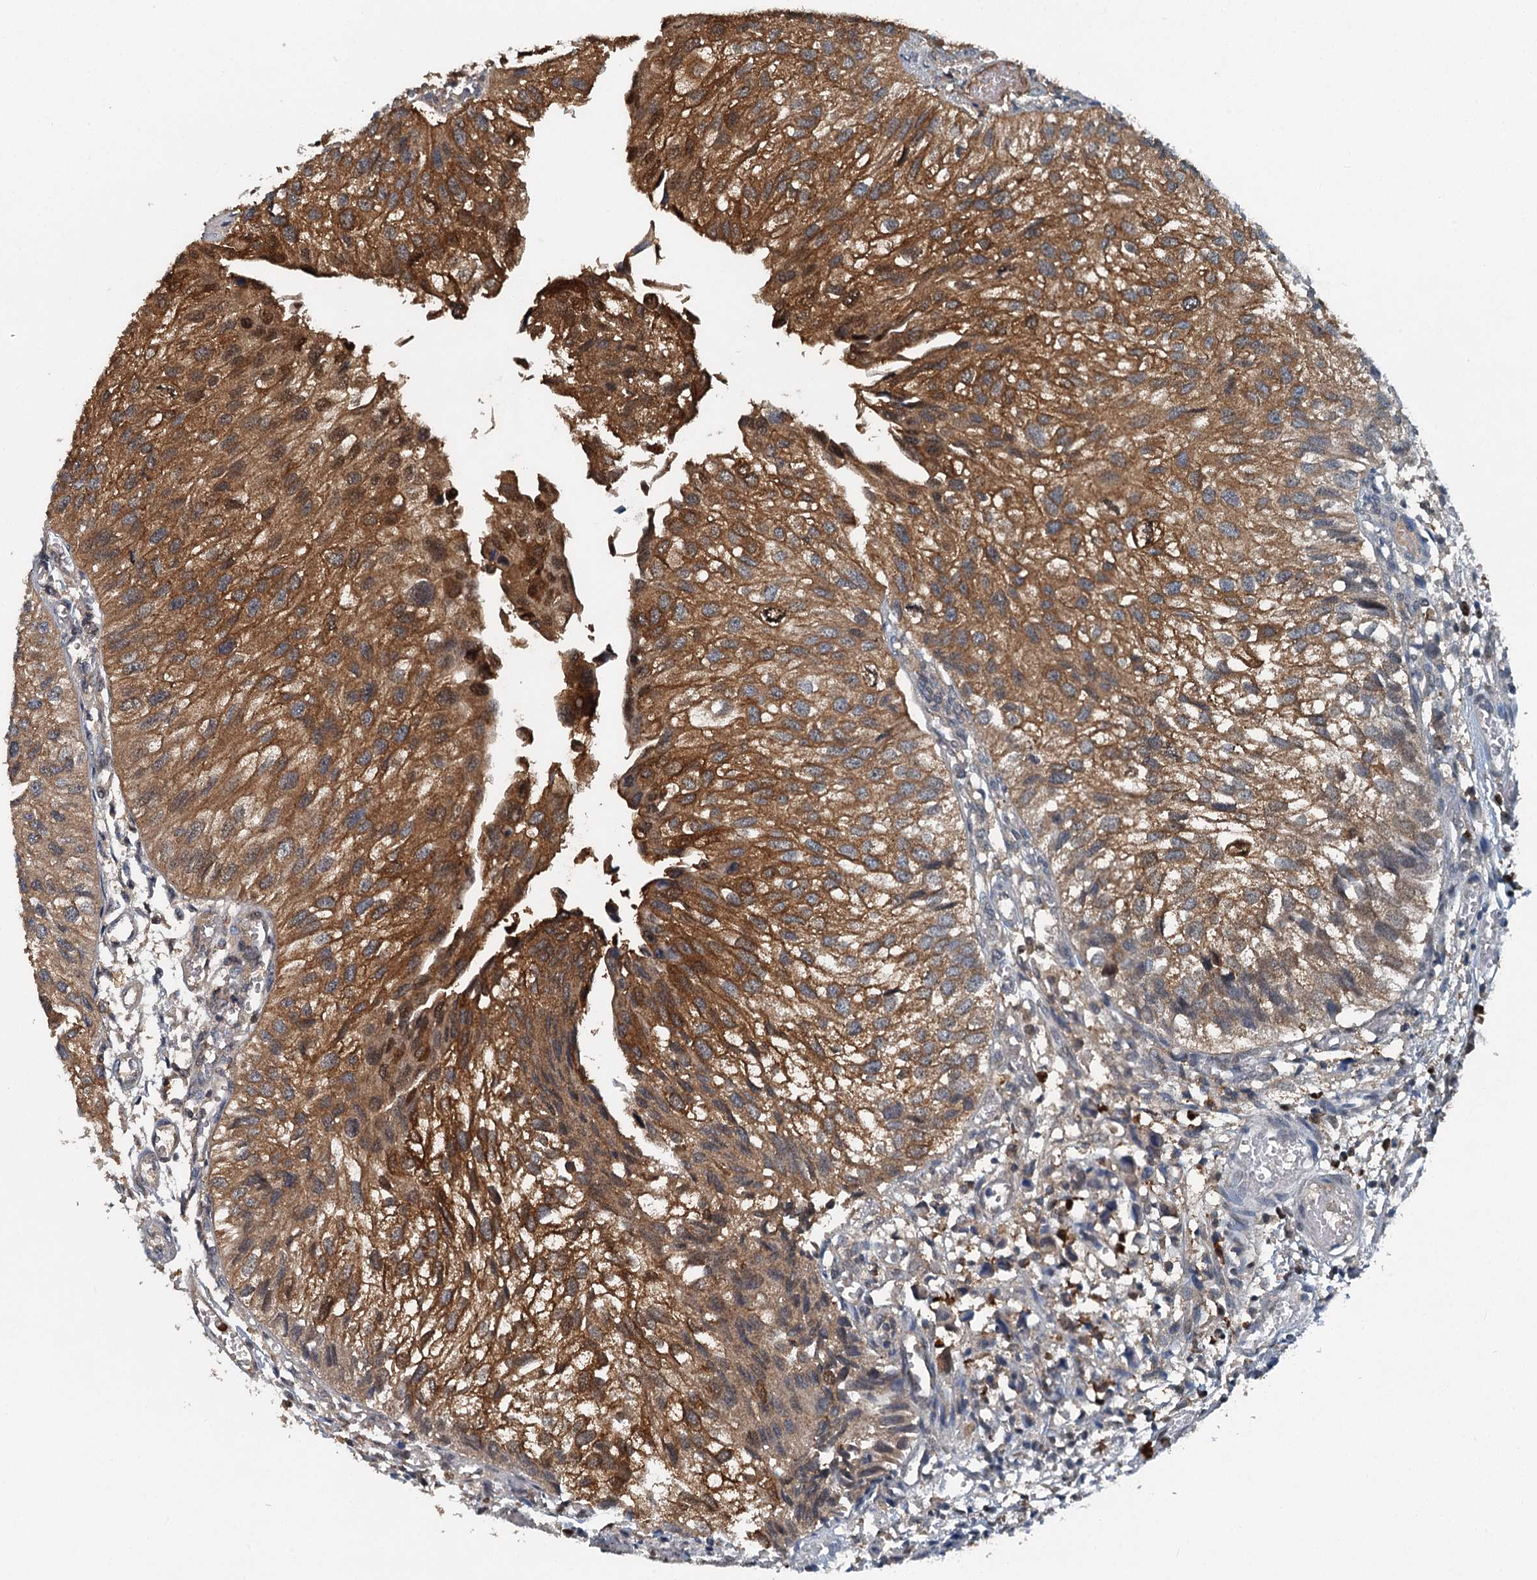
{"staining": {"intensity": "strong", "quantity": ">75%", "location": "cytoplasmic/membranous,nuclear"}, "tissue": "urothelial cancer", "cell_type": "Tumor cells", "image_type": "cancer", "snomed": [{"axis": "morphology", "description": "Urothelial carcinoma, Low grade"}, {"axis": "topography", "description": "Urinary bladder"}], "caption": "Immunohistochemistry (IHC) micrograph of human urothelial cancer stained for a protein (brown), which exhibits high levels of strong cytoplasmic/membranous and nuclear expression in about >75% of tumor cells.", "gene": "GPI", "patient": {"sex": "female", "age": 89}}